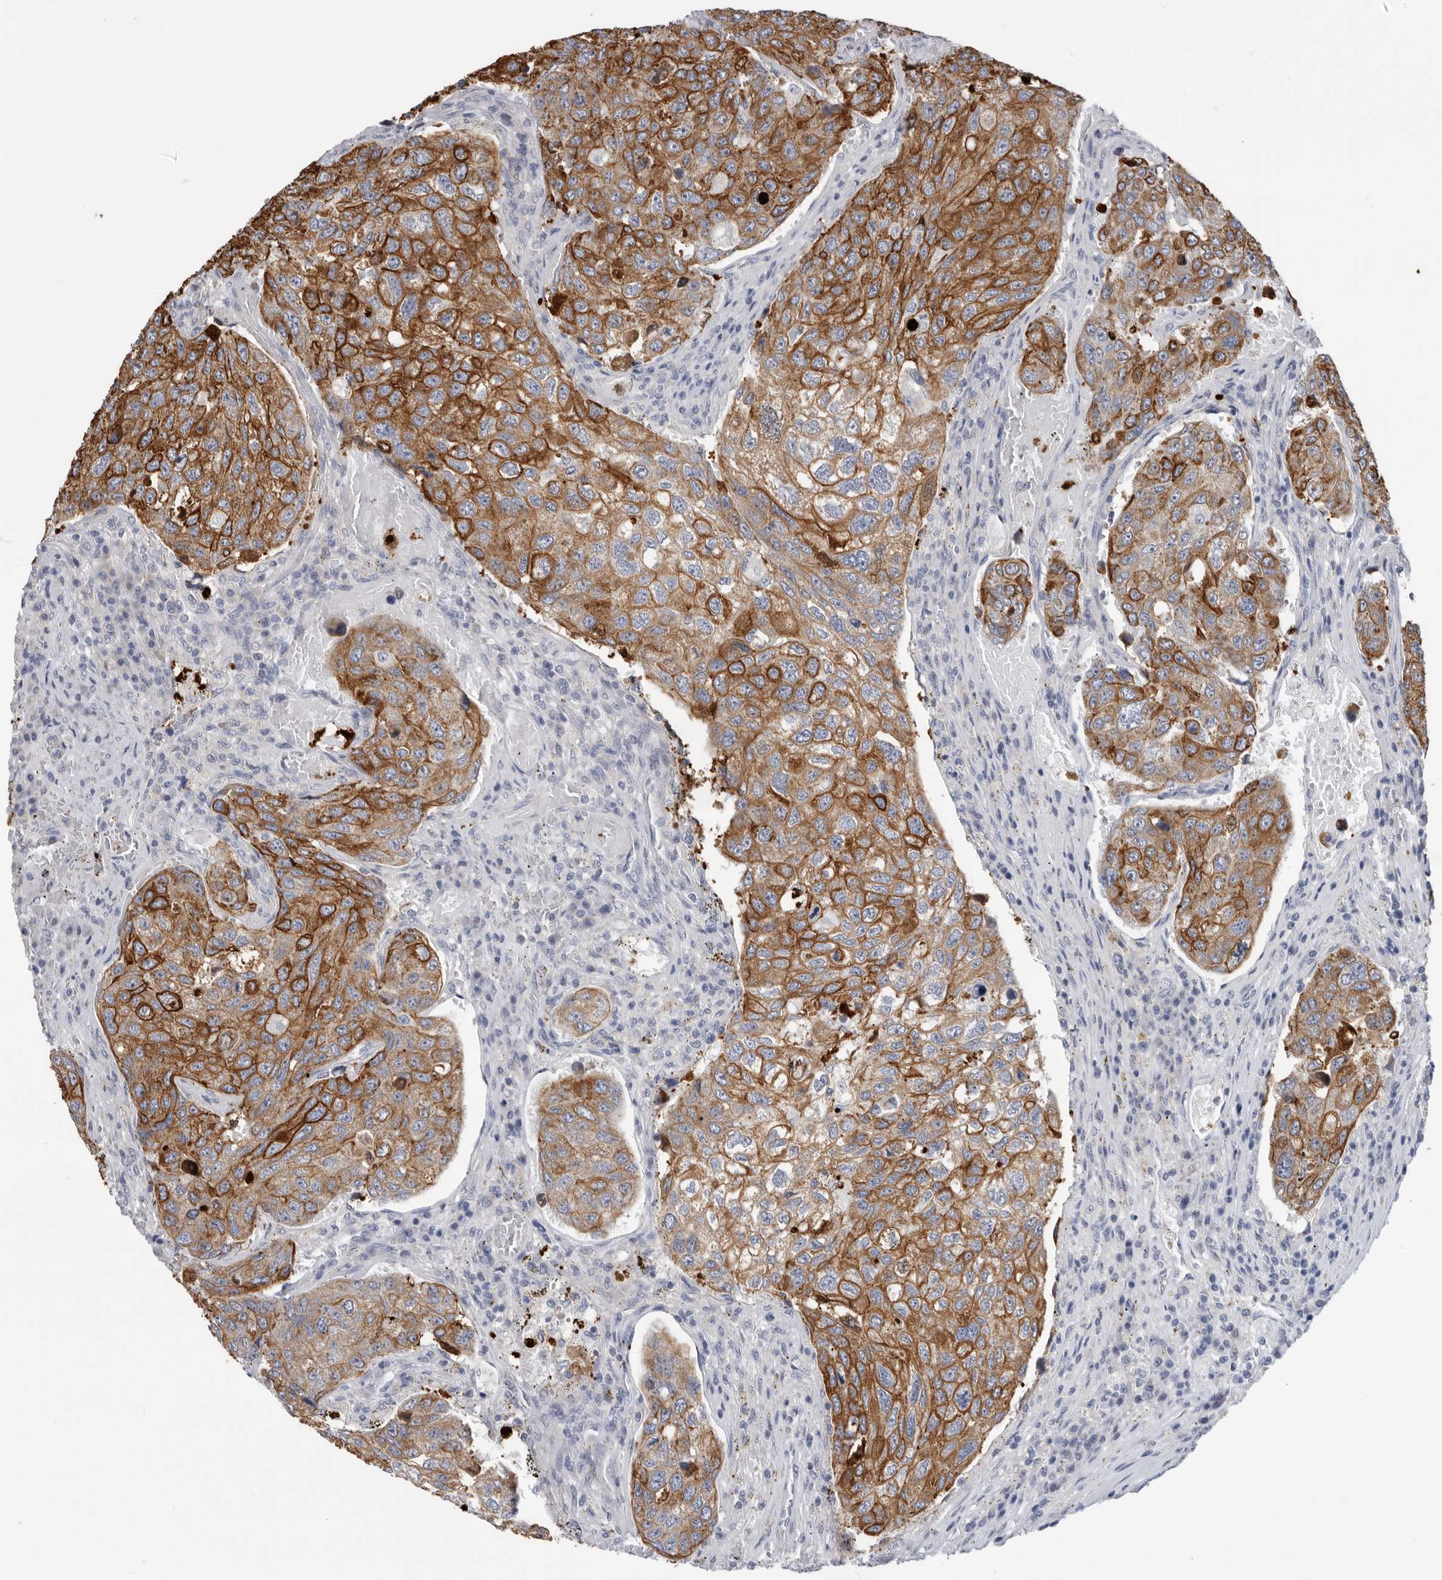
{"staining": {"intensity": "strong", "quantity": ">75%", "location": "cytoplasmic/membranous"}, "tissue": "urothelial cancer", "cell_type": "Tumor cells", "image_type": "cancer", "snomed": [{"axis": "morphology", "description": "Urothelial carcinoma, High grade"}, {"axis": "topography", "description": "Lymph node"}, {"axis": "topography", "description": "Urinary bladder"}], "caption": "Immunohistochemical staining of human urothelial carcinoma (high-grade) shows high levels of strong cytoplasmic/membranous protein positivity in approximately >75% of tumor cells. The staining was performed using DAB, with brown indicating positive protein expression. Nuclei are stained blue with hematoxylin.", "gene": "MTFR1L", "patient": {"sex": "male", "age": 51}}